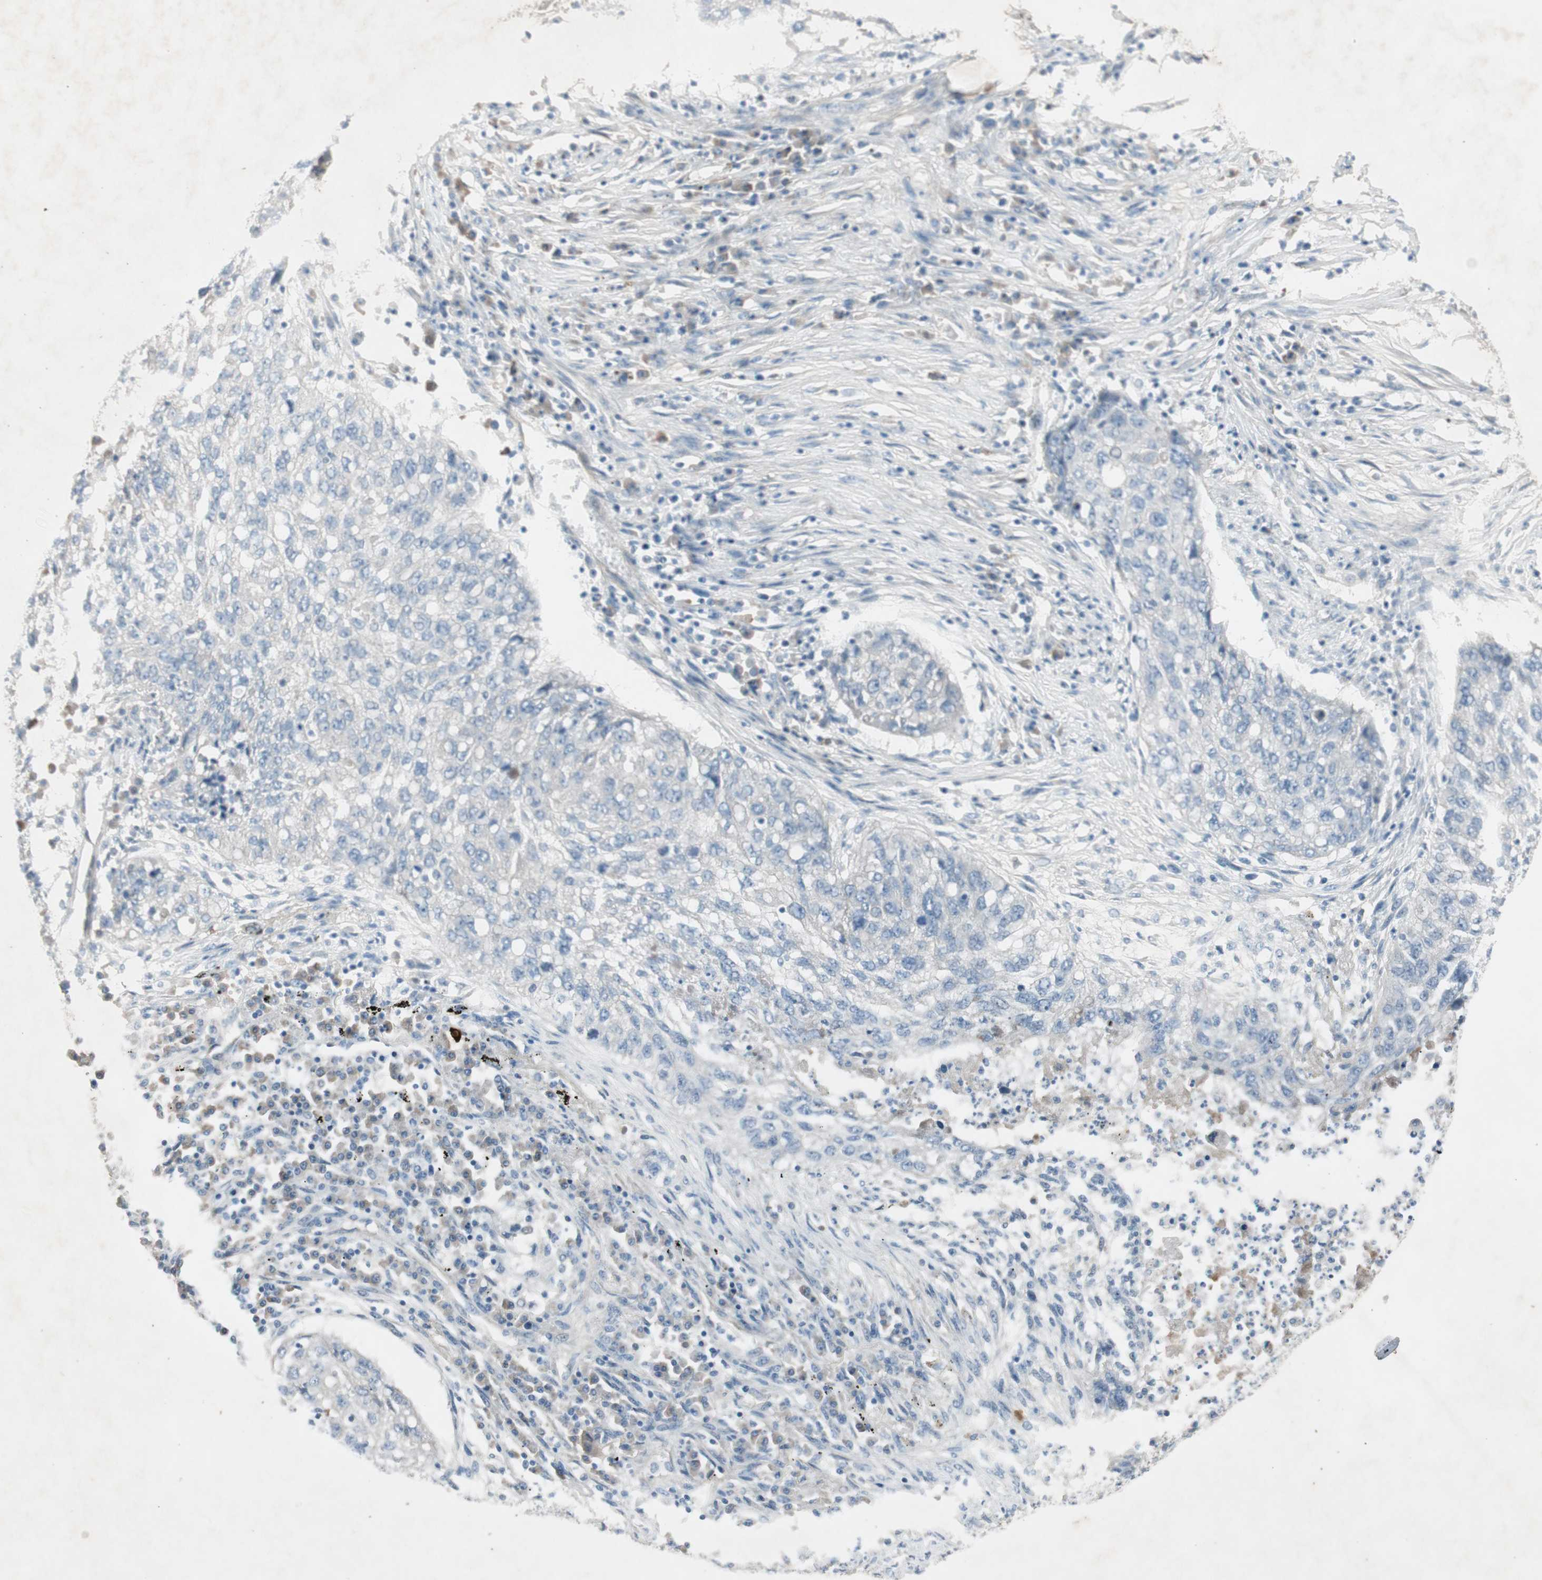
{"staining": {"intensity": "negative", "quantity": "none", "location": "none"}, "tissue": "lung cancer", "cell_type": "Tumor cells", "image_type": "cancer", "snomed": [{"axis": "morphology", "description": "Squamous cell carcinoma, NOS"}, {"axis": "topography", "description": "Lung"}], "caption": "Immunohistochemical staining of human lung squamous cell carcinoma shows no significant expression in tumor cells.", "gene": "MAPRE3", "patient": {"sex": "female", "age": 63}}